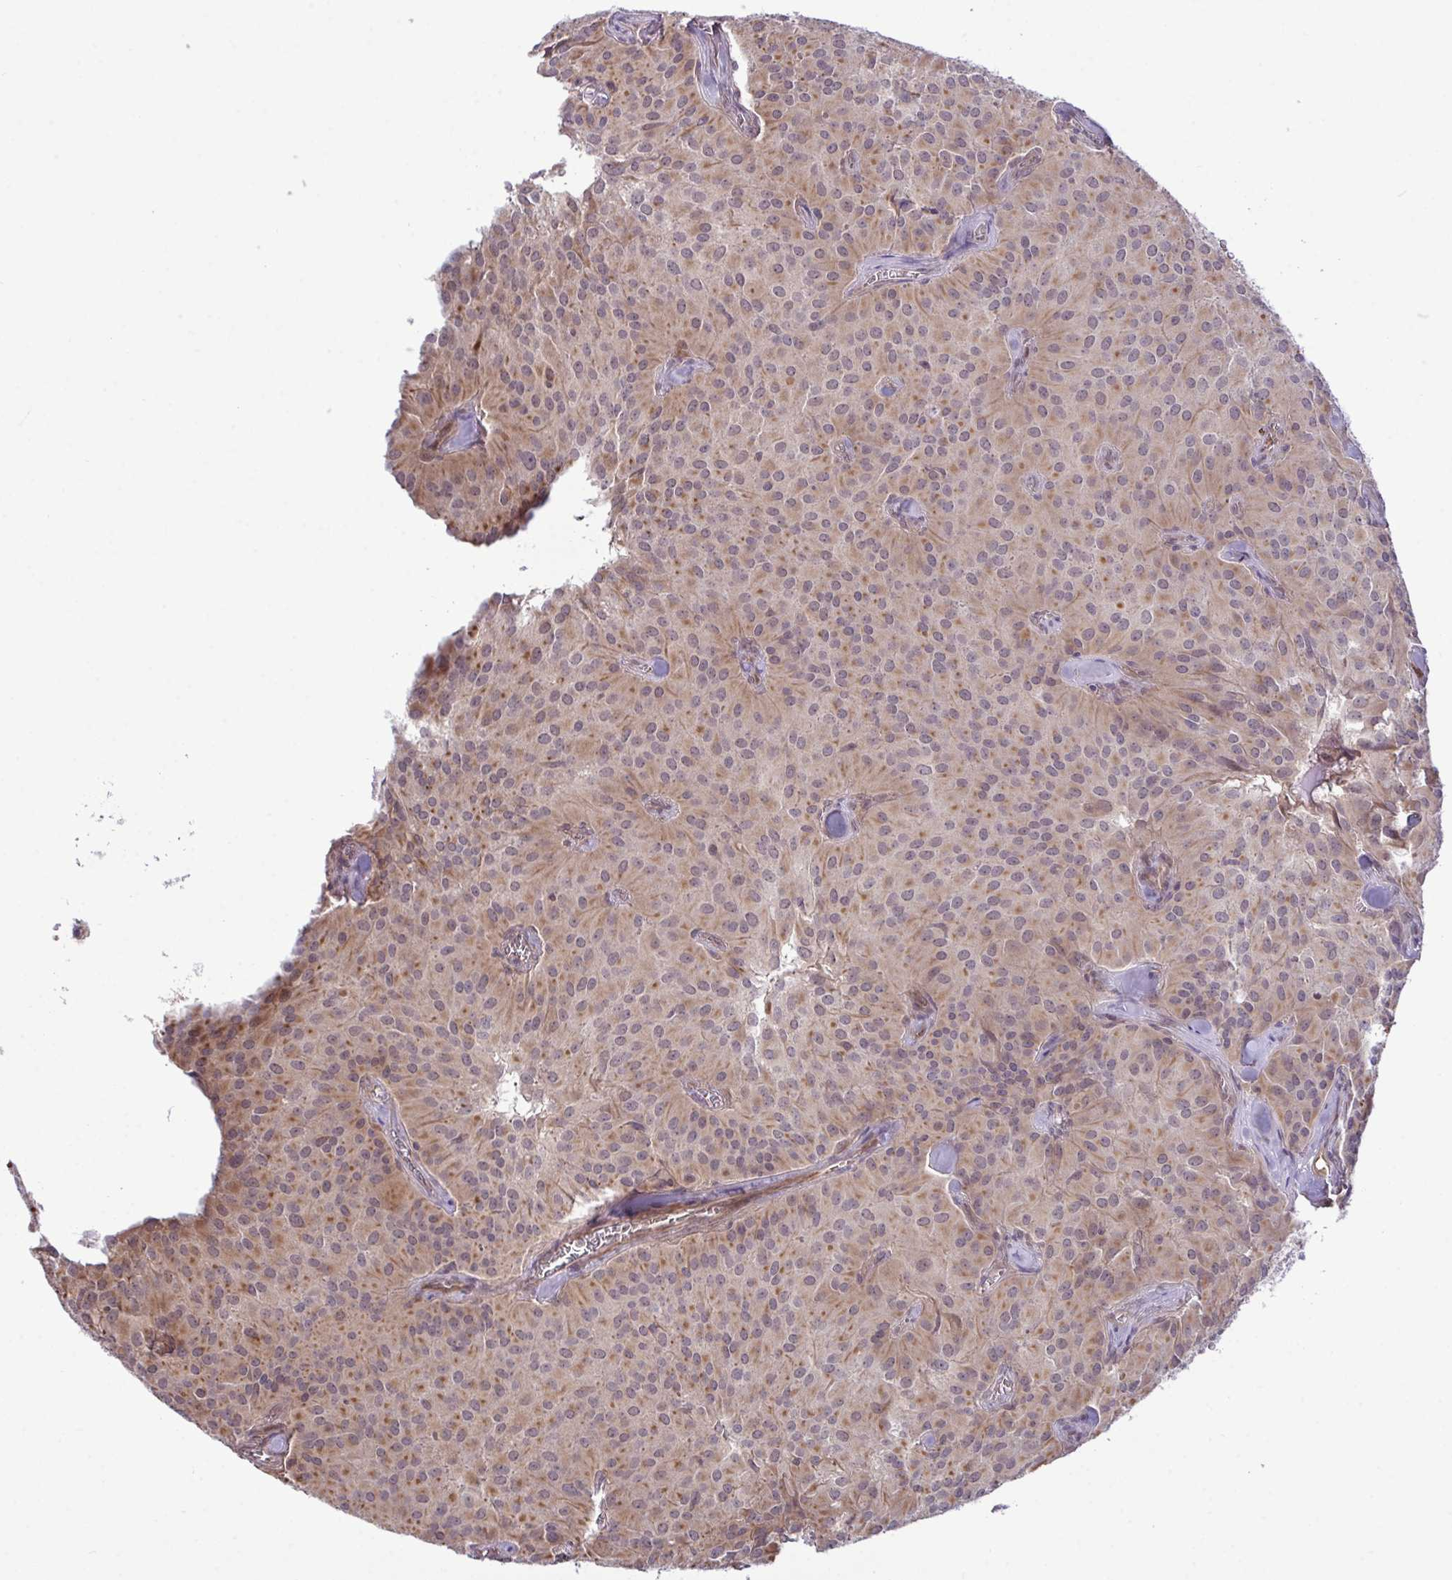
{"staining": {"intensity": "moderate", "quantity": "25%-75%", "location": "cytoplasmic/membranous,nuclear"}, "tissue": "glioma", "cell_type": "Tumor cells", "image_type": "cancer", "snomed": [{"axis": "morphology", "description": "Glioma, malignant, Low grade"}, {"axis": "topography", "description": "Brain"}], "caption": "A photomicrograph showing moderate cytoplasmic/membranous and nuclear staining in approximately 25%-75% of tumor cells in glioma, as visualized by brown immunohistochemical staining.", "gene": "CMPK1", "patient": {"sex": "male", "age": 42}}